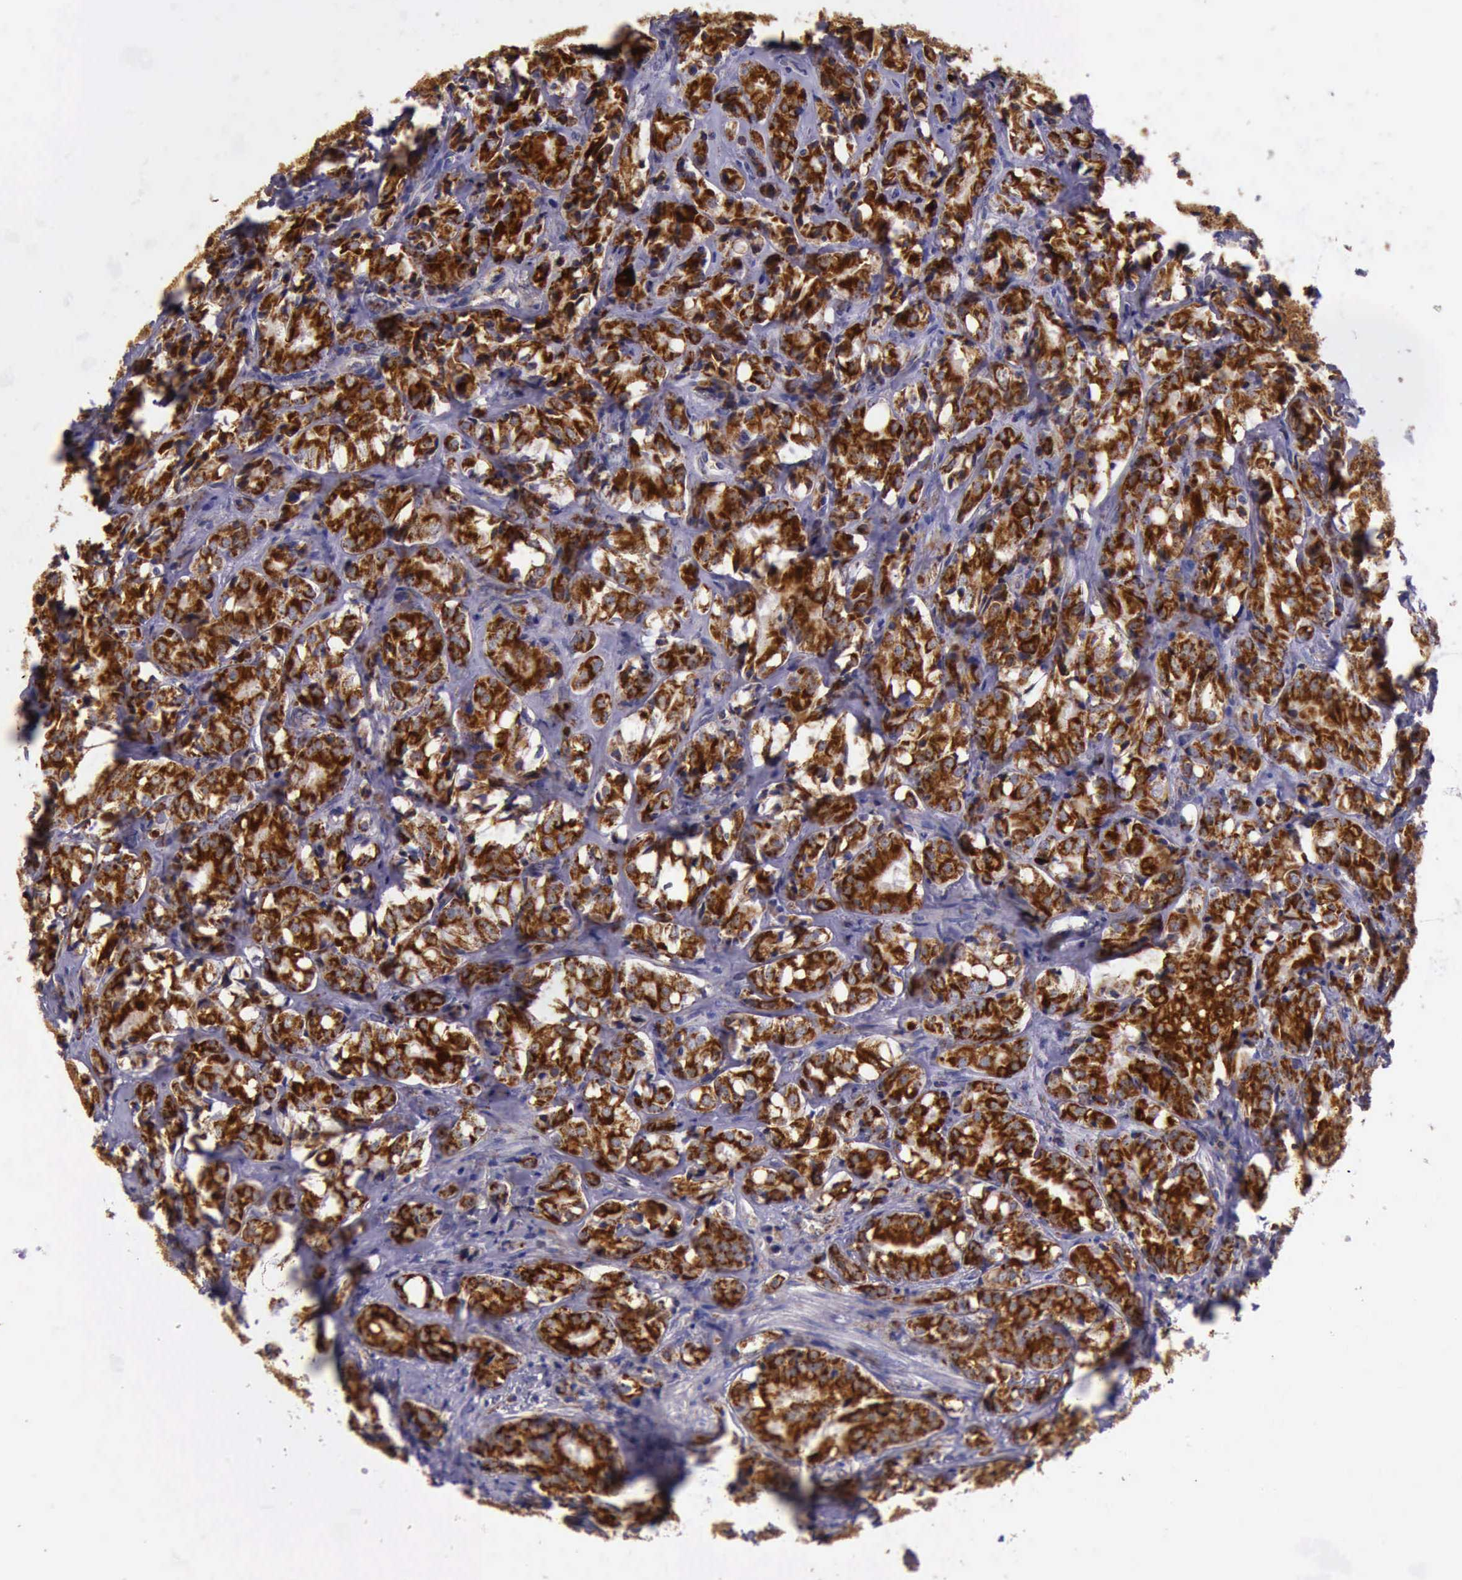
{"staining": {"intensity": "strong", "quantity": ">75%", "location": "cytoplasmic/membranous"}, "tissue": "prostate cancer", "cell_type": "Tumor cells", "image_type": "cancer", "snomed": [{"axis": "morphology", "description": "Adenocarcinoma, High grade"}, {"axis": "topography", "description": "Prostate"}], "caption": "Immunohistochemical staining of human adenocarcinoma (high-grade) (prostate) displays high levels of strong cytoplasmic/membranous protein staining in approximately >75% of tumor cells.", "gene": "TXN2", "patient": {"sex": "male", "age": 68}}